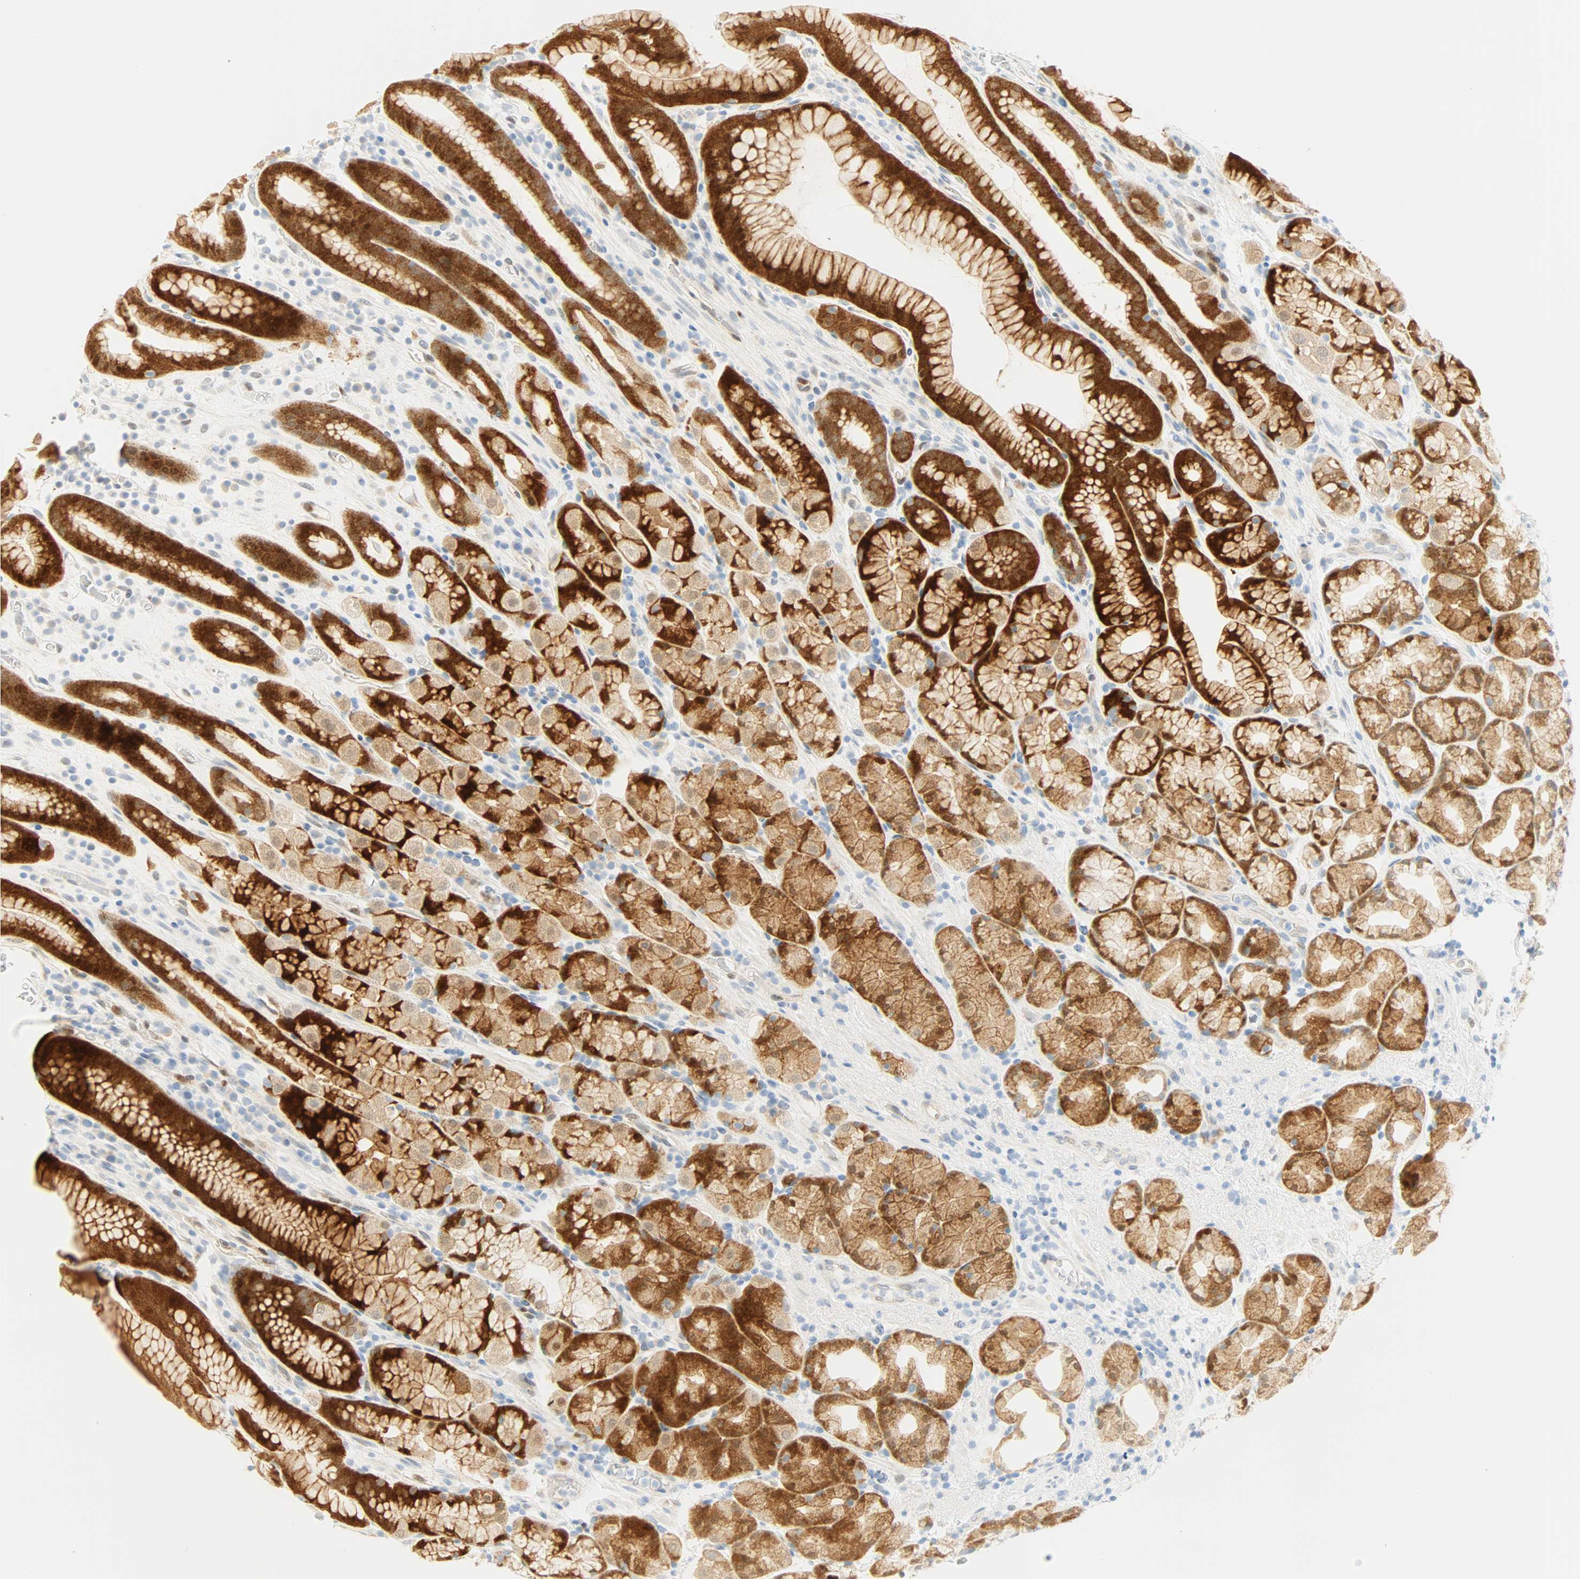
{"staining": {"intensity": "moderate", "quantity": ">75%", "location": "cytoplasmic/membranous,nuclear"}, "tissue": "stomach", "cell_type": "Glandular cells", "image_type": "normal", "snomed": [{"axis": "morphology", "description": "Normal tissue, NOS"}, {"axis": "topography", "description": "Stomach, upper"}], "caption": "Protein staining displays moderate cytoplasmic/membranous,nuclear positivity in about >75% of glandular cells in unremarkable stomach. (DAB IHC, brown staining for protein, blue staining for nuclei).", "gene": "SELENBP1", "patient": {"sex": "male", "age": 68}}